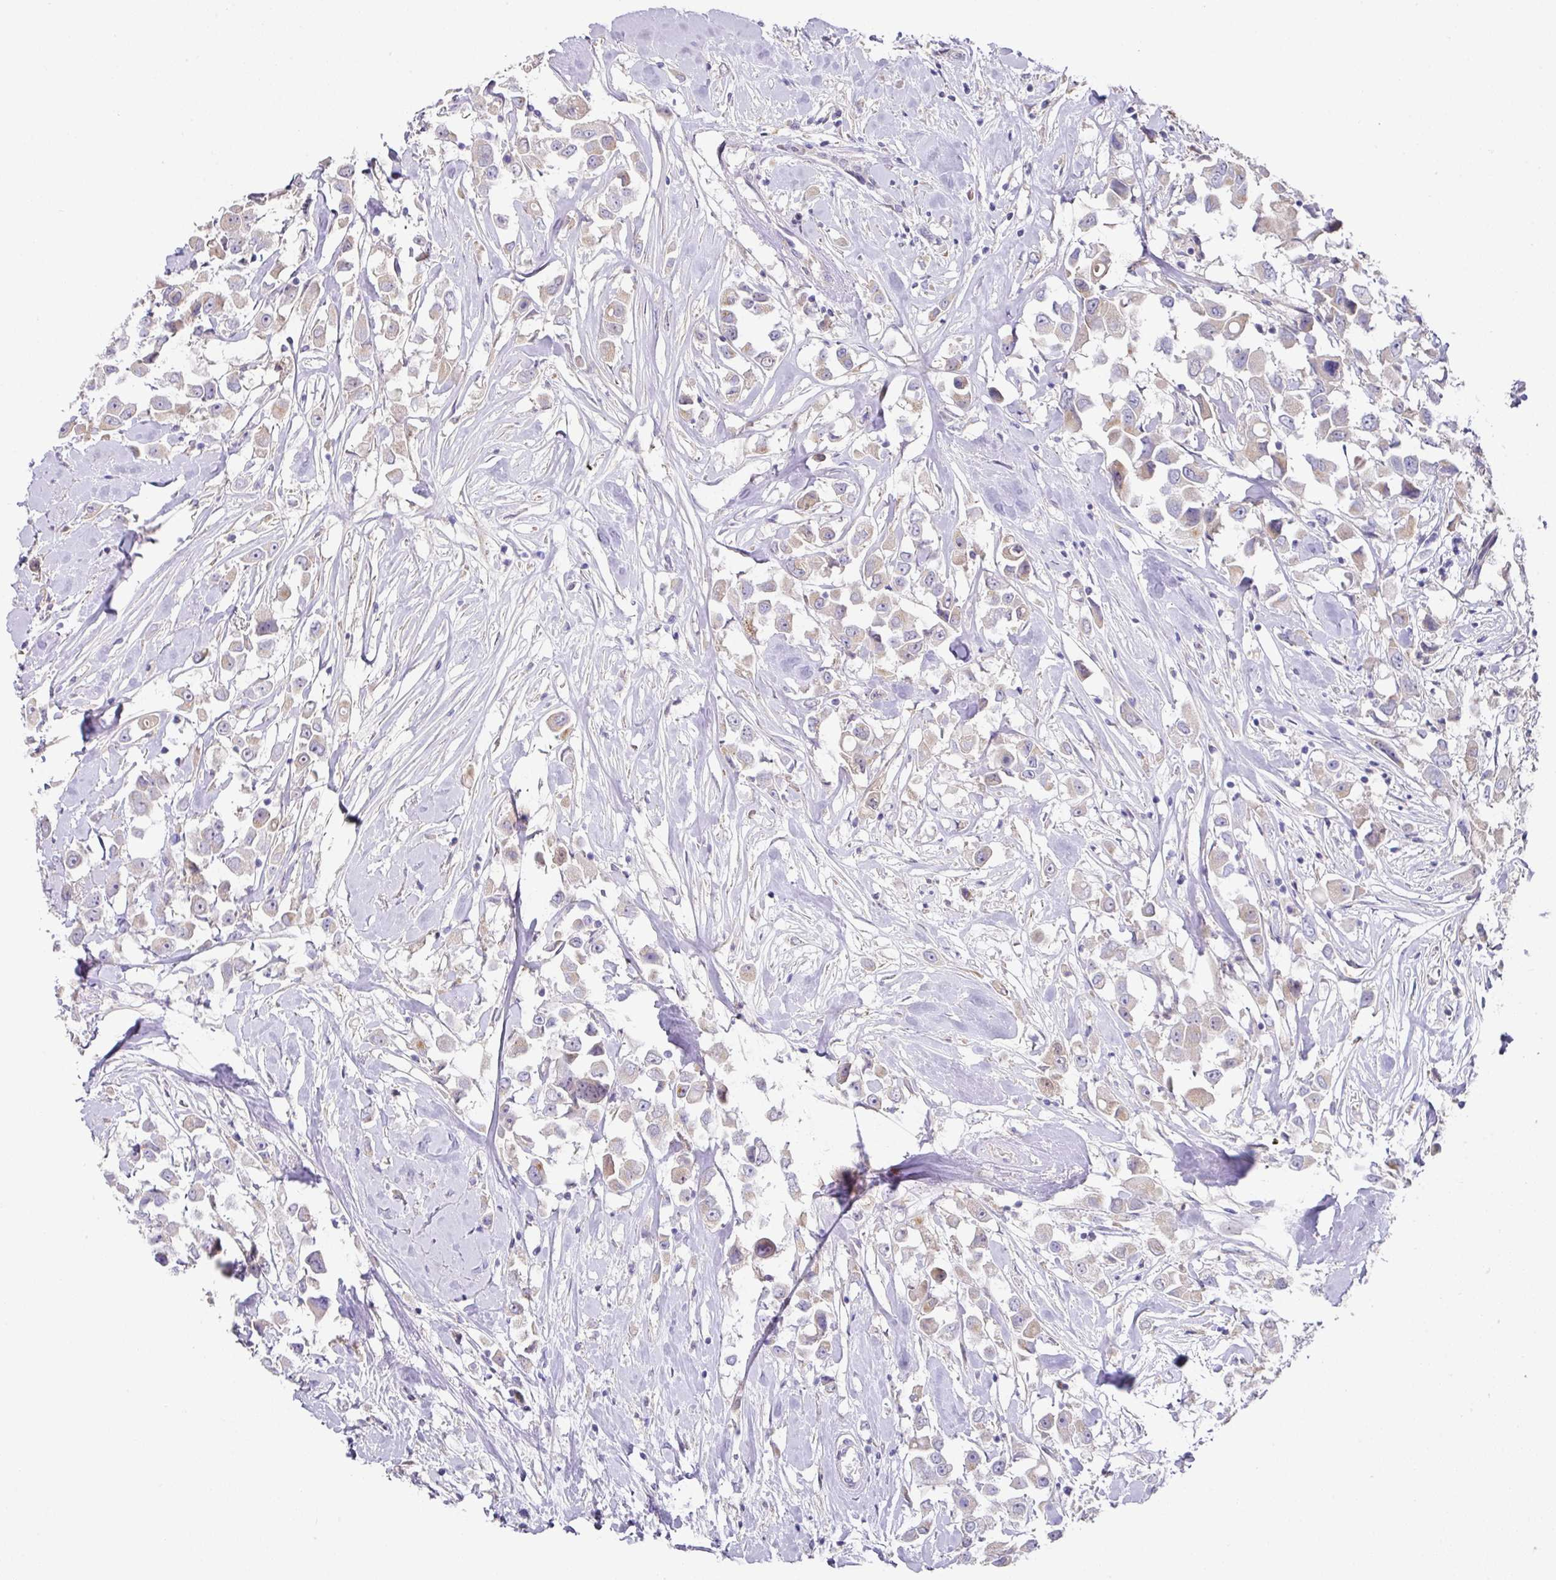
{"staining": {"intensity": "weak", "quantity": "<25%", "location": "cytoplasmic/membranous"}, "tissue": "breast cancer", "cell_type": "Tumor cells", "image_type": "cancer", "snomed": [{"axis": "morphology", "description": "Duct carcinoma"}, {"axis": "topography", "description": "Breast"}], "caption": "DAB immunohistochemical staining of human breast cancer (infiltrating ductal carcinoma) reveals no significant positivity in tumor cells.", "gene": "TARM1", "patient": {"sex": "female", "age": 61}}